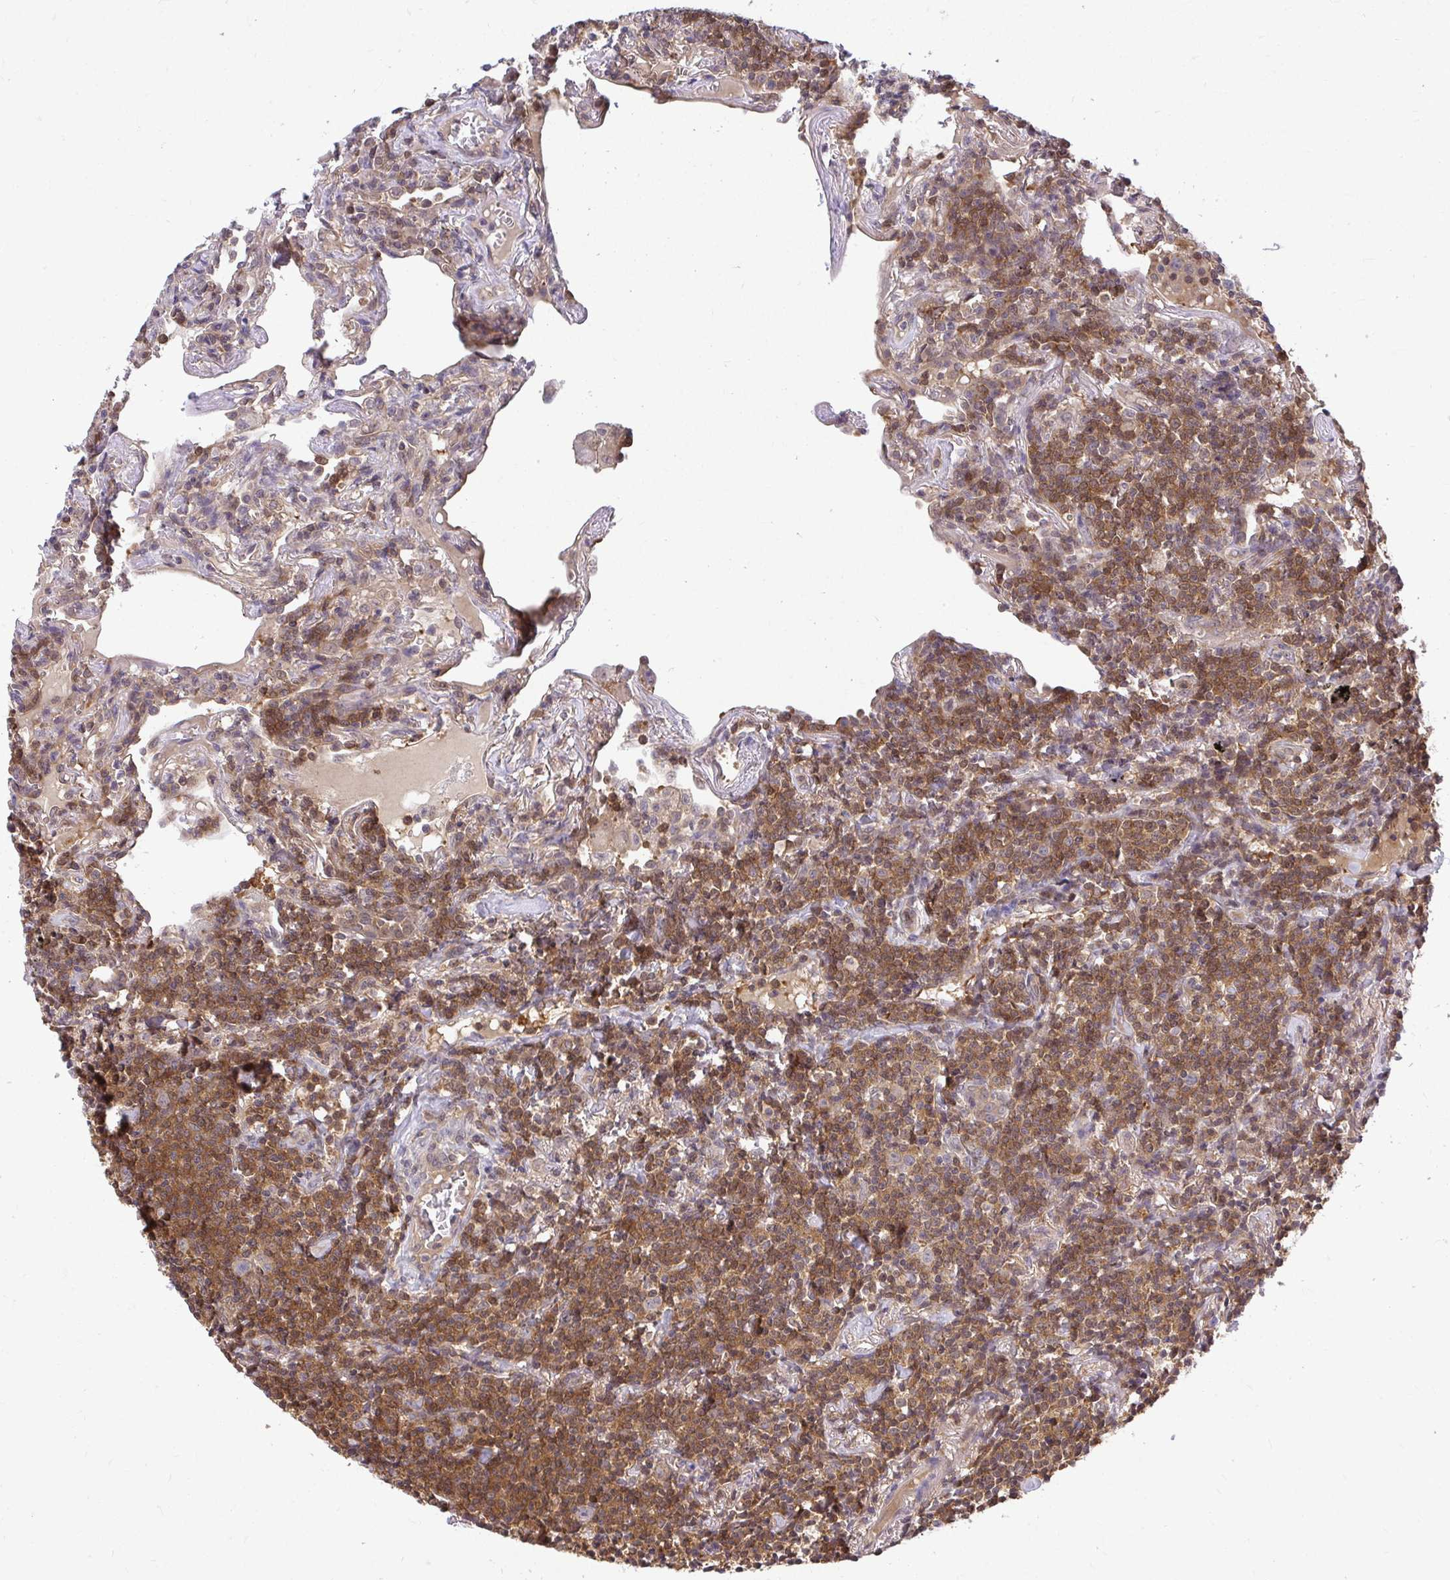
{"staining": {"intensity": "moderate", "quantity": ">75%", "location": "cytoplasmic/membranous"}, "tissue": "lymphoma", "cell_type": "Tumor cells", "image_type": "cancer", "snomed": [{"axis": "morphology", "description": "Malignant lymphoma, non-Hodgkin's type, Low grade"}, {"axis": "topography", "description": "Lung"}], "caption": "Immunohistochemical staining of lymphoma exhibits medium levels of moderate cytoplasmic/membranous protein staining in about >75% of tumor cells.", "gene": "HDHD2", "patient": {"sex": "female", "age": 71}}